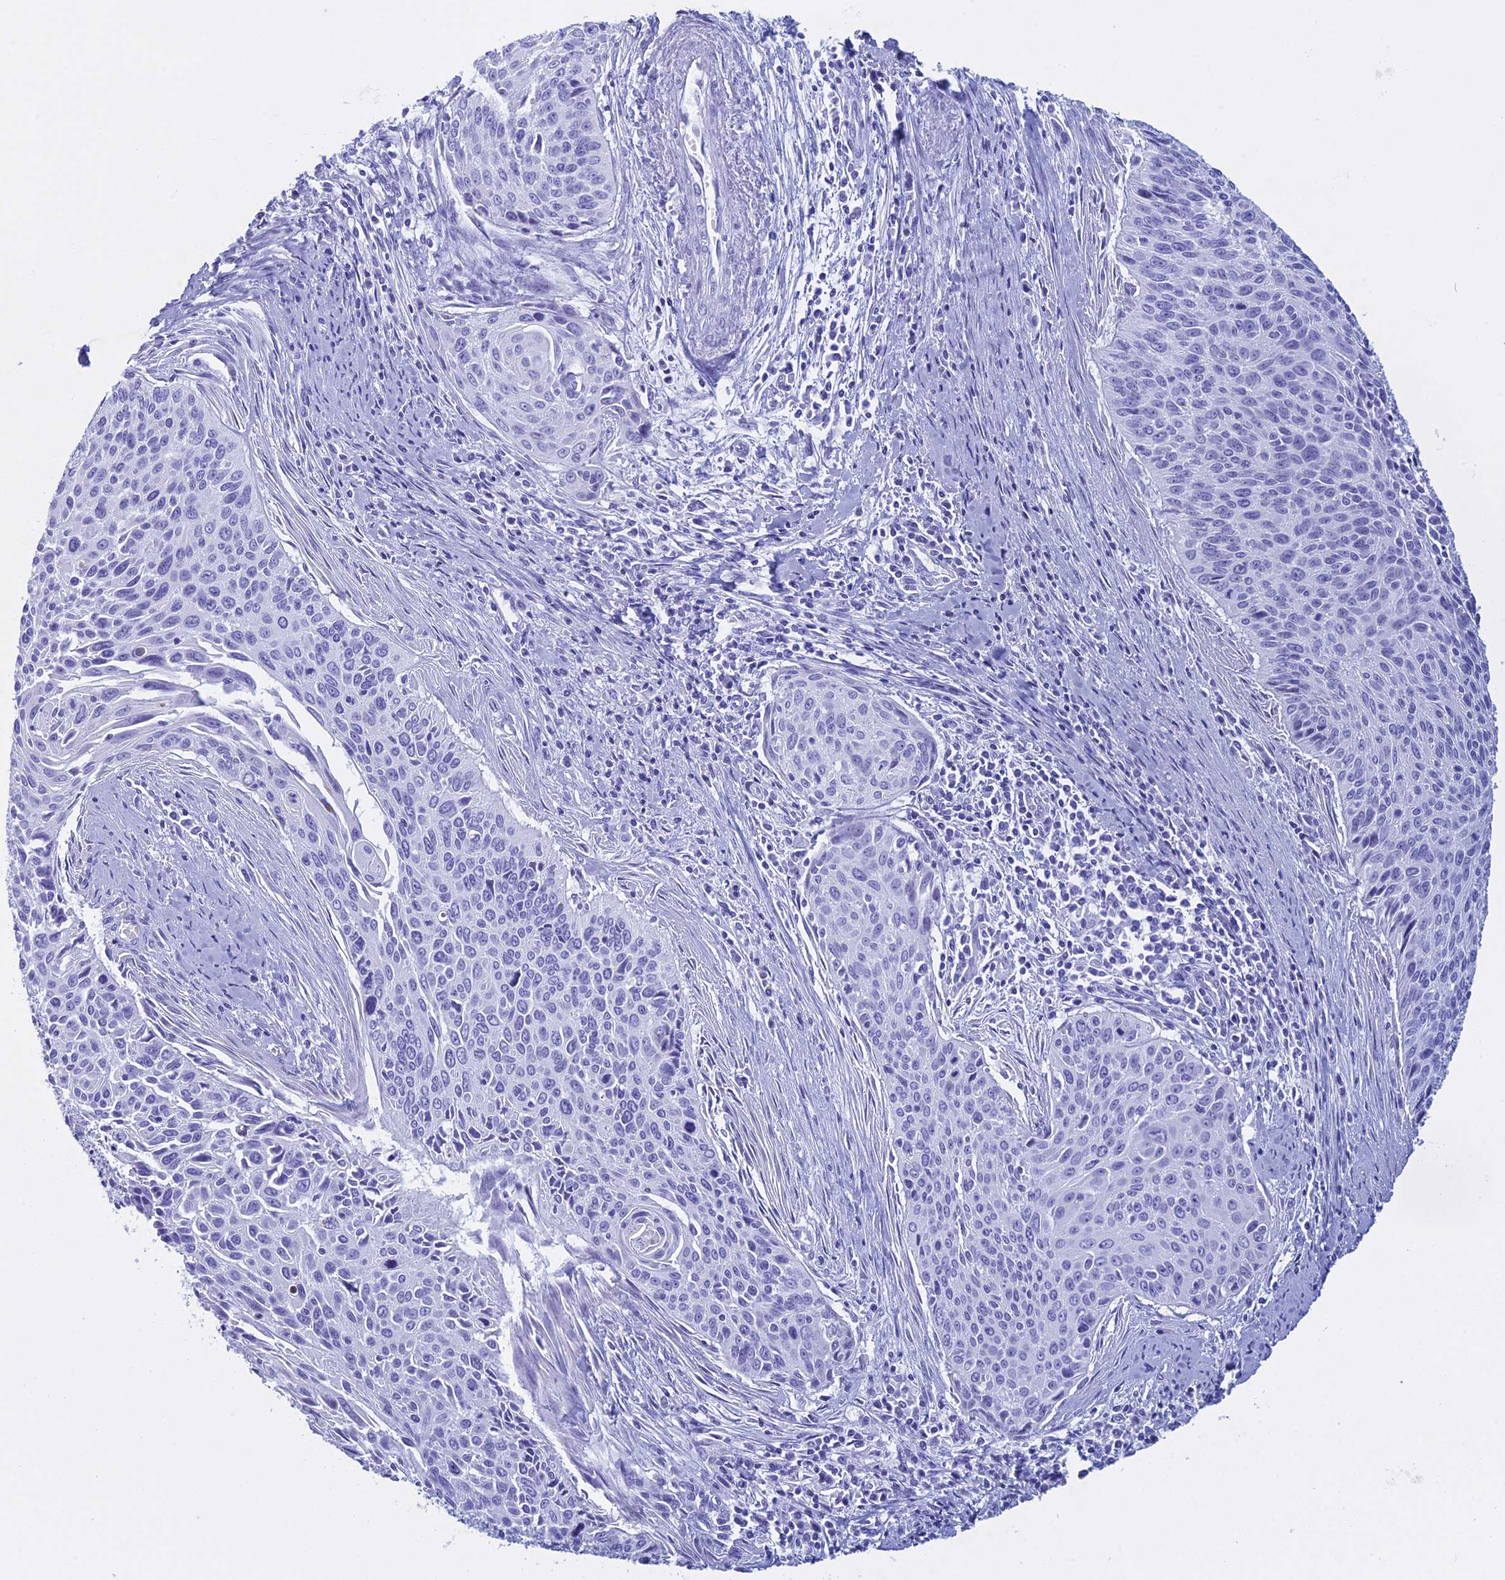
{"staining": {"intensity": "negative", "quantity": "none", "location": "none"}, "tissue": "cervical cancer", "cell_type": "Tumor cells", "image_type": "cancer", "snomed": [{"axis": "morphology", "description": "Squamous cell carcinoma, NOS"}, {"axis": "topography", "description": "Cervix"}], "caption": "Histopathology image shows no protein expression in tumor cells of cervical squamous cell carcinoma tissue. (Stains: DAB immunohistochemistry (IHC) with hematoxylin counter stain, Microscopy: brightfield microscopy at high magnification).", "gene": "KCTD21", "patient": {"sex": "female", "age": 55}}